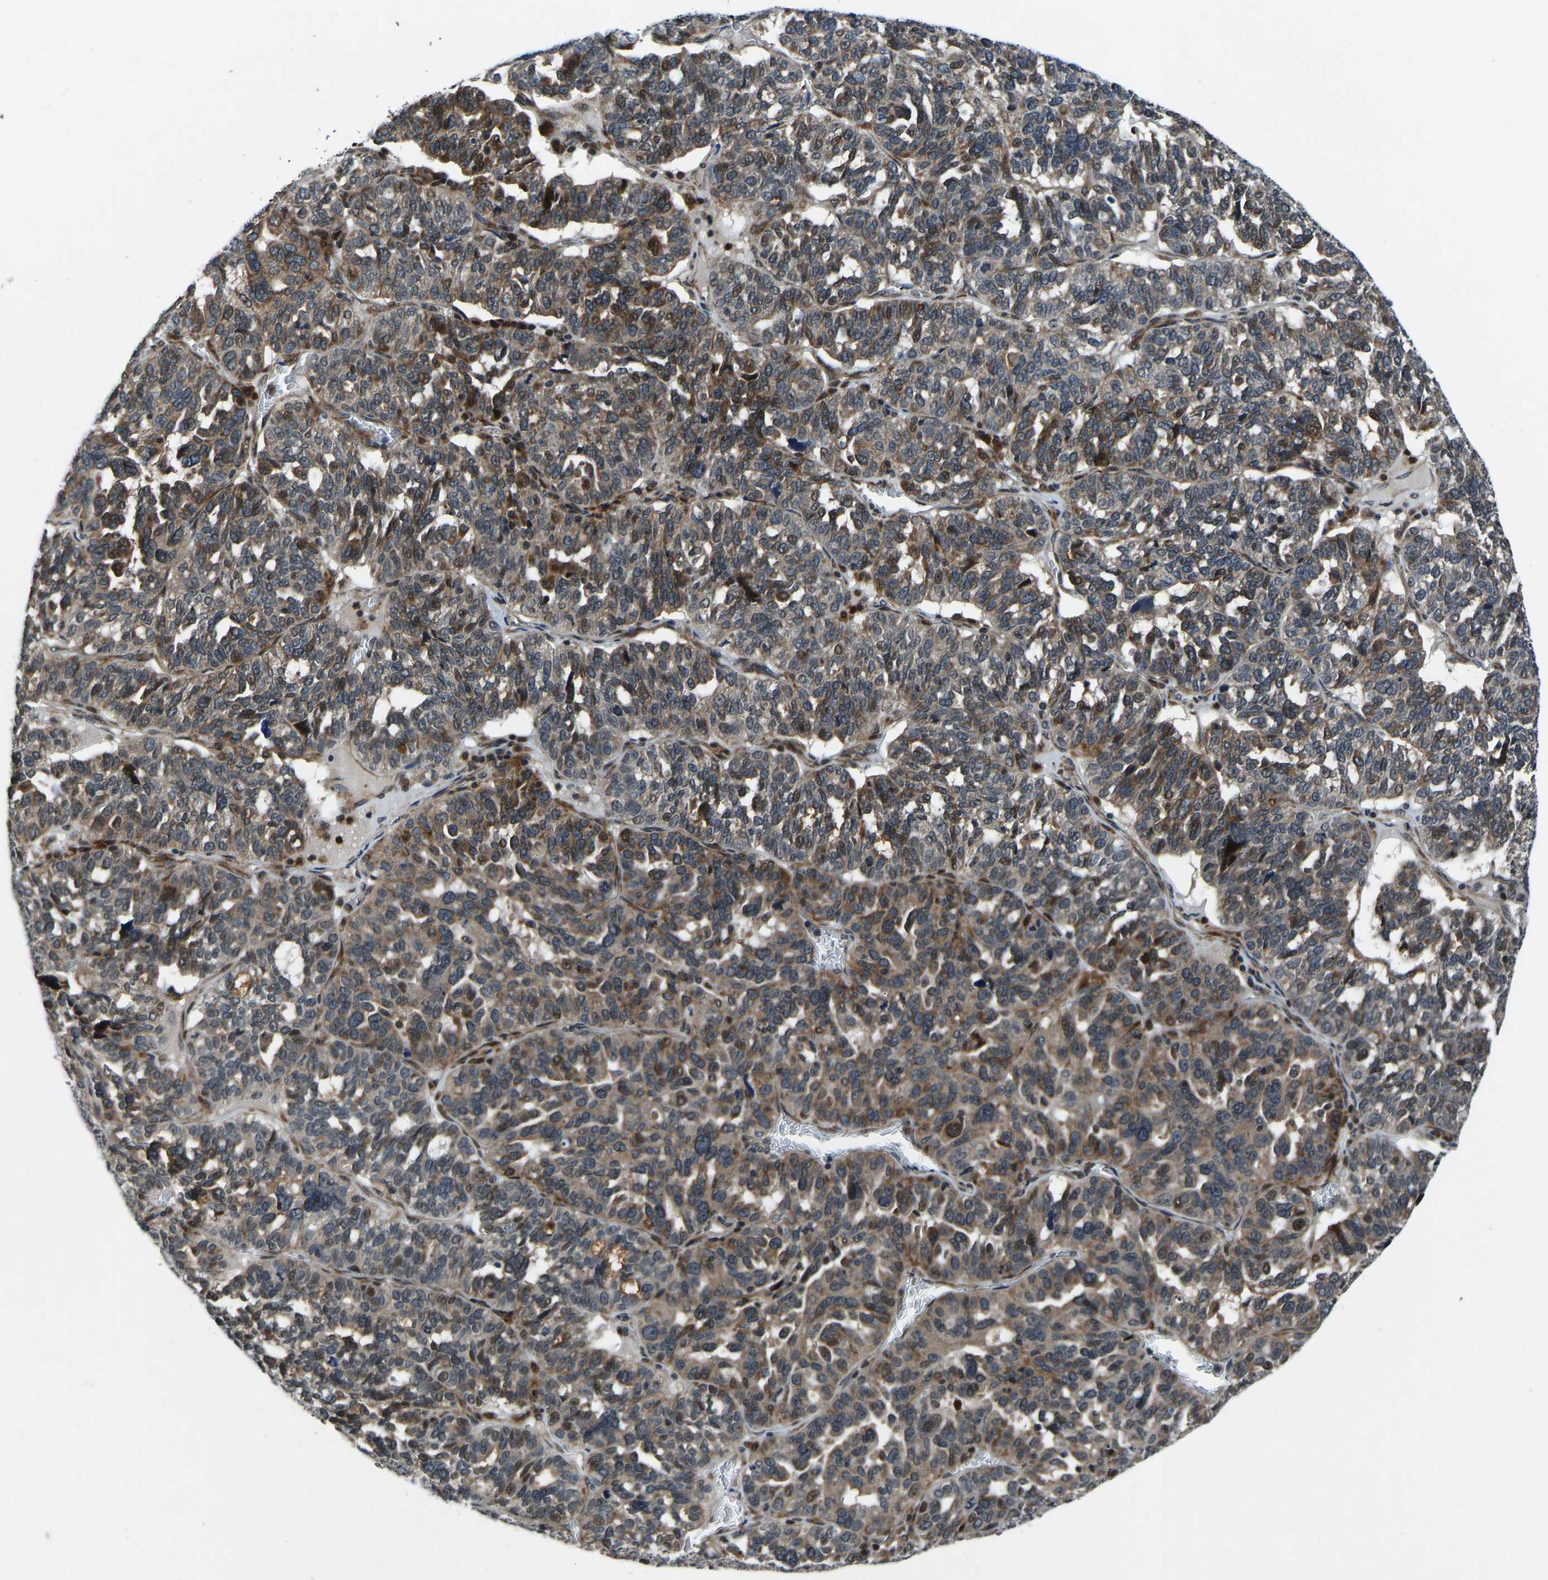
{"staining": {"intensity": "moderate", "quantity": ">75%", "location": "cytoplasmic/membranous,nuclear"}, "tissue": "ovarian cancer", "cell_type": "Tumor cells", "image_type": "cancer", "snomed": [{"axis": "morphology", "description": "Cystadenocarcinoma, serous, NOS"}, {"axis": "topography", "description": "Ovary"}], "caption": "Immunohistochemistry (DAB (3,3'-diaminobenzidine)) staining of ovarian serous cystadenocarcinoma exhibits moderate cytoplasmic/membranous and nuclear protein expression in approximately >75% of tumor cells.", "gene": "RLIM", "patient": {"sex": "female", "age": 59}}